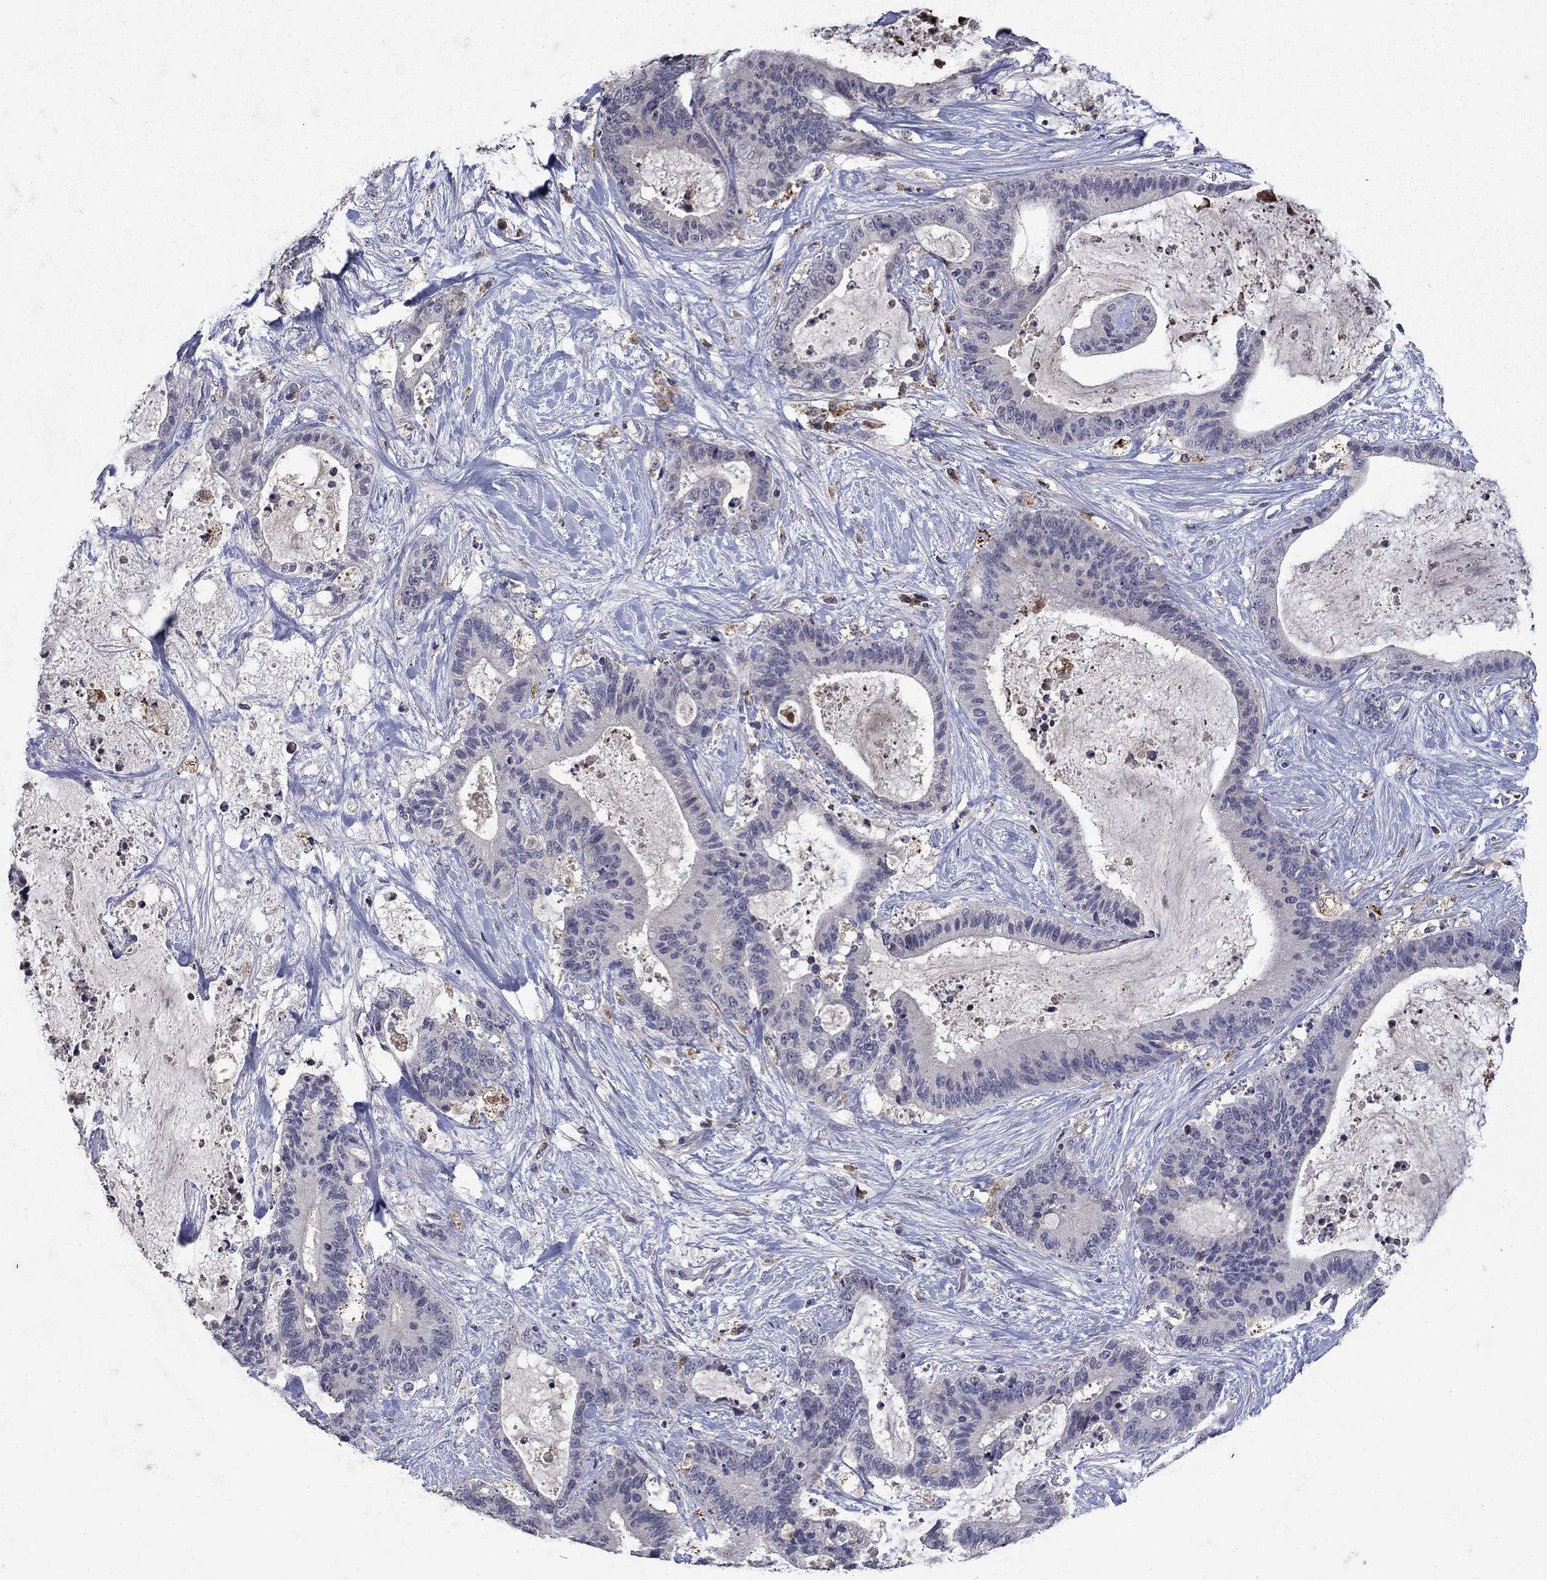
{"staining": {"intensity": "negative", "quantity": "none", "location": "none"}, "tissue": "liver cancer", "cell_type": "Tumor cells", "image_type": "cancer", "snomed": [{"axis": "morphology", "description": "Cholangiocarcinoma"}, {"axis": "topography", "description": "Liver"}], "caption": "Liver cancer (cholangiocarcinoma) was stained to show a protein in brown. There is no significant staining in tumor cells.", "gene": "NPC2", "patient": {"sex": "female", "age": 73}}